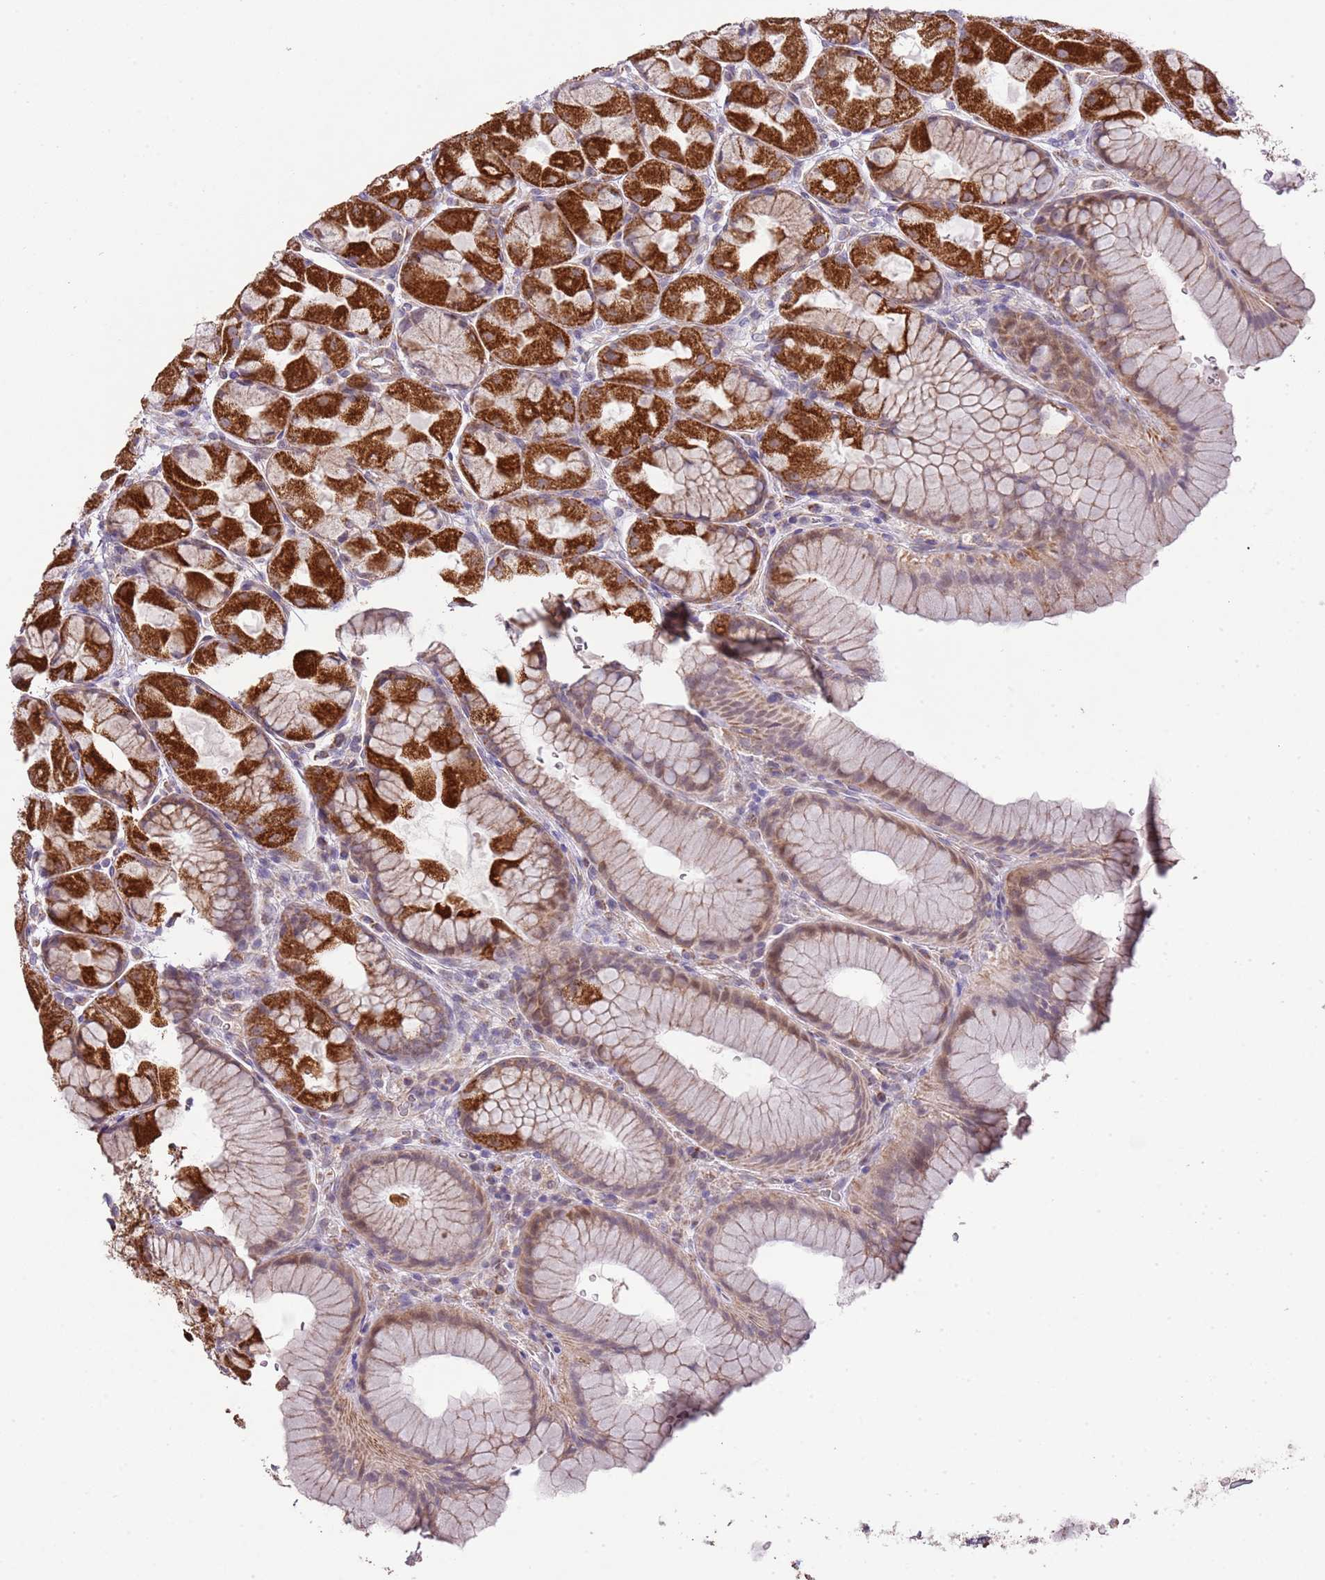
{"staining": {"intensity": "strong", "quantity": ">75%", "location": "cytoplasmic/membranous"}, "tissue": "stomach", "cell_type": "Glandular cells", "image_type": "normal", "snomed": [{"axis": "morphology", "description": "Normal tissue, NOS"}, {"axis": "topography", "description": "Stomach"}], "caption": "Benign stomach reveals strong cytoplasmic/membranous staining in about >75% of glandular cells (DAB IHC, brown staining for protein, blue staining for nuclei)..", "gene": "IVD", "patient": {"sex": "male", "age": 57}}